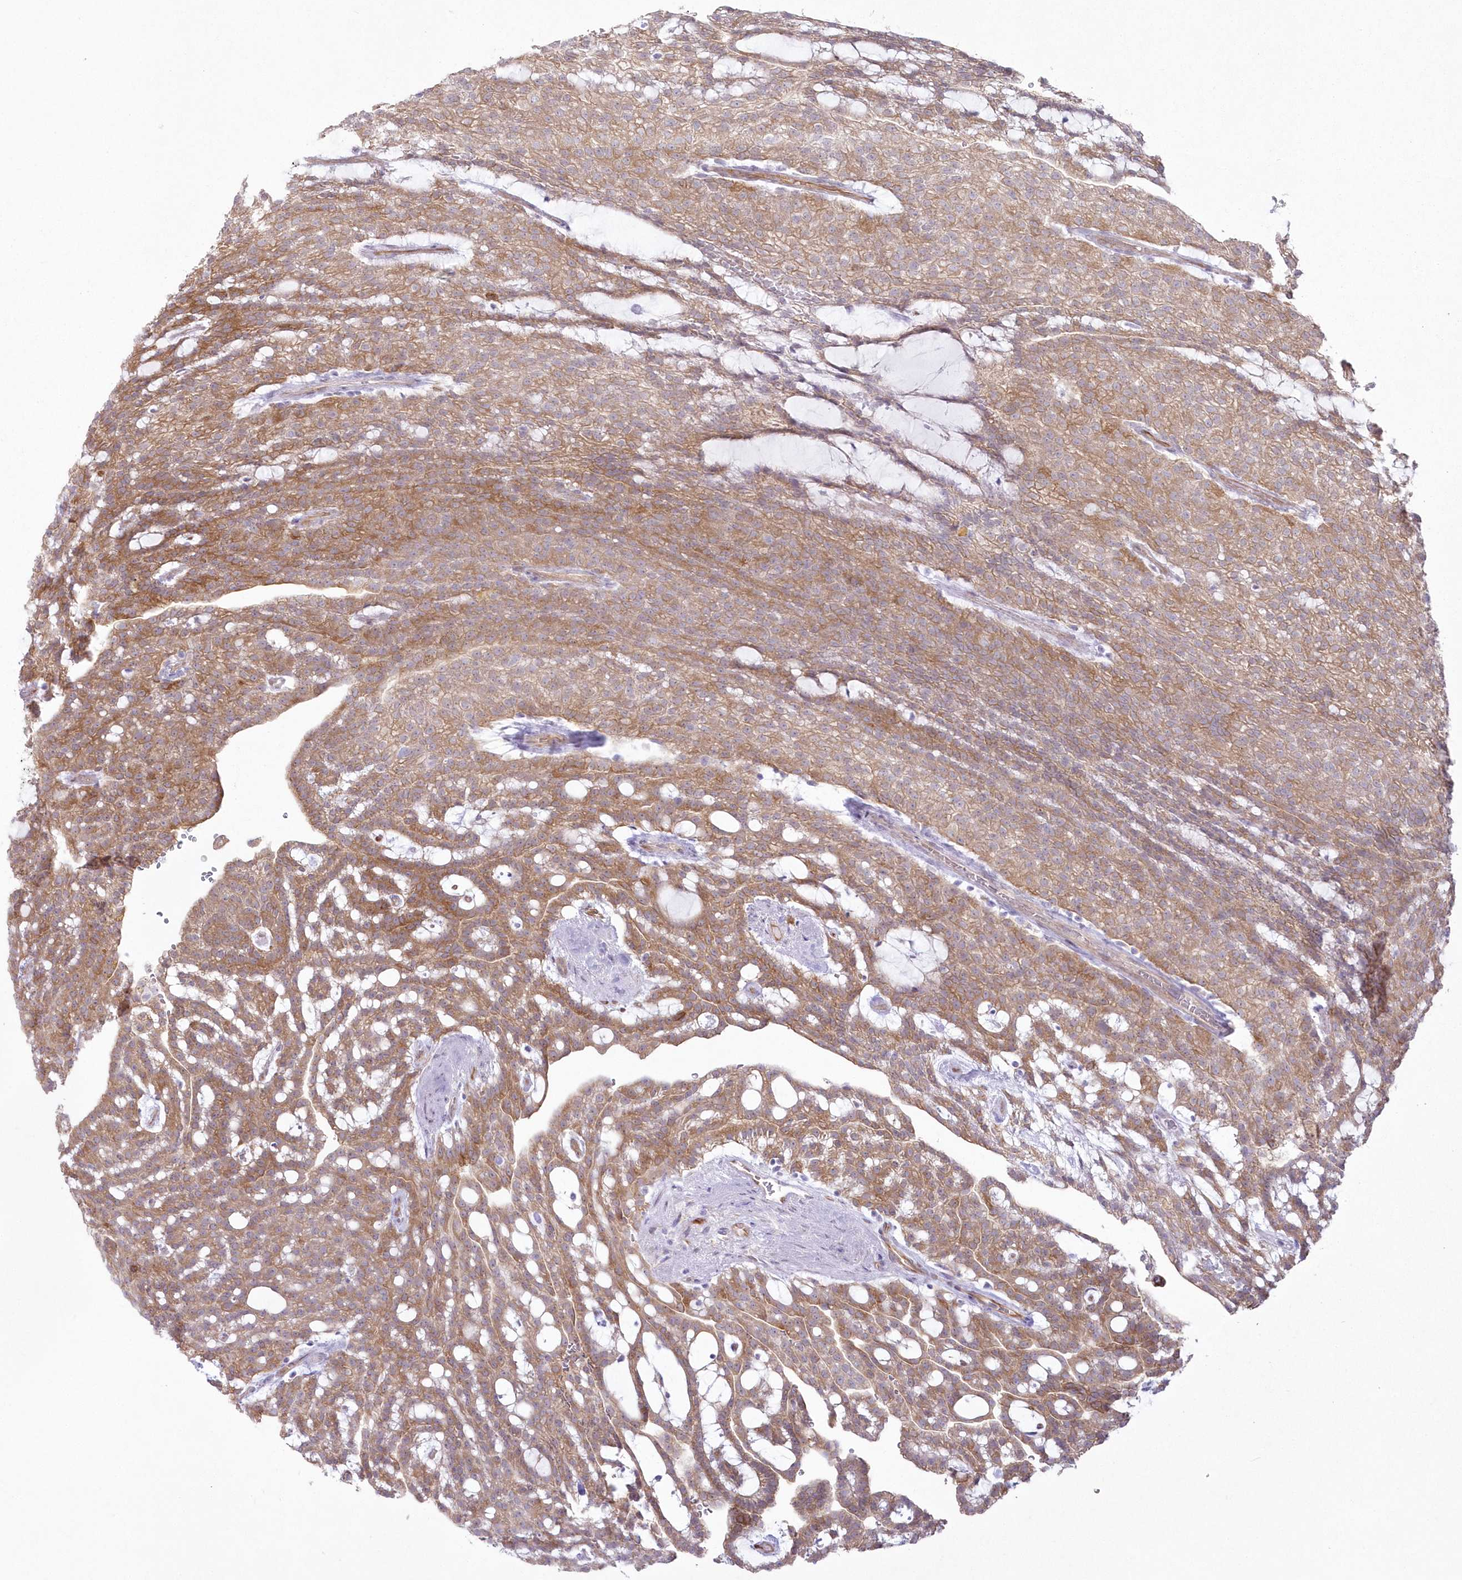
{"staining": {"intensity": "moderate", "quantity": ">75%", "location": "cytoplasmic/membranous"}, "tissue": "renal cancer", "cell_type": "Tumor cells", "image_type": "cancer", "snomed": [{"axis": "morphology", "description": "Adenocarcinoma, NOS"}, {"axis": "topography", "description": "Kidney"}], "caption": "This micrograph demonstrates immunohistochemistry staining of adenocarcinoma (renal), with medium moderate cytoplasmic/membranous expression in about >75% of tumor cells.", "gene": "SH3PXD2B", "patient": {"sex": "male", "age": 63}}